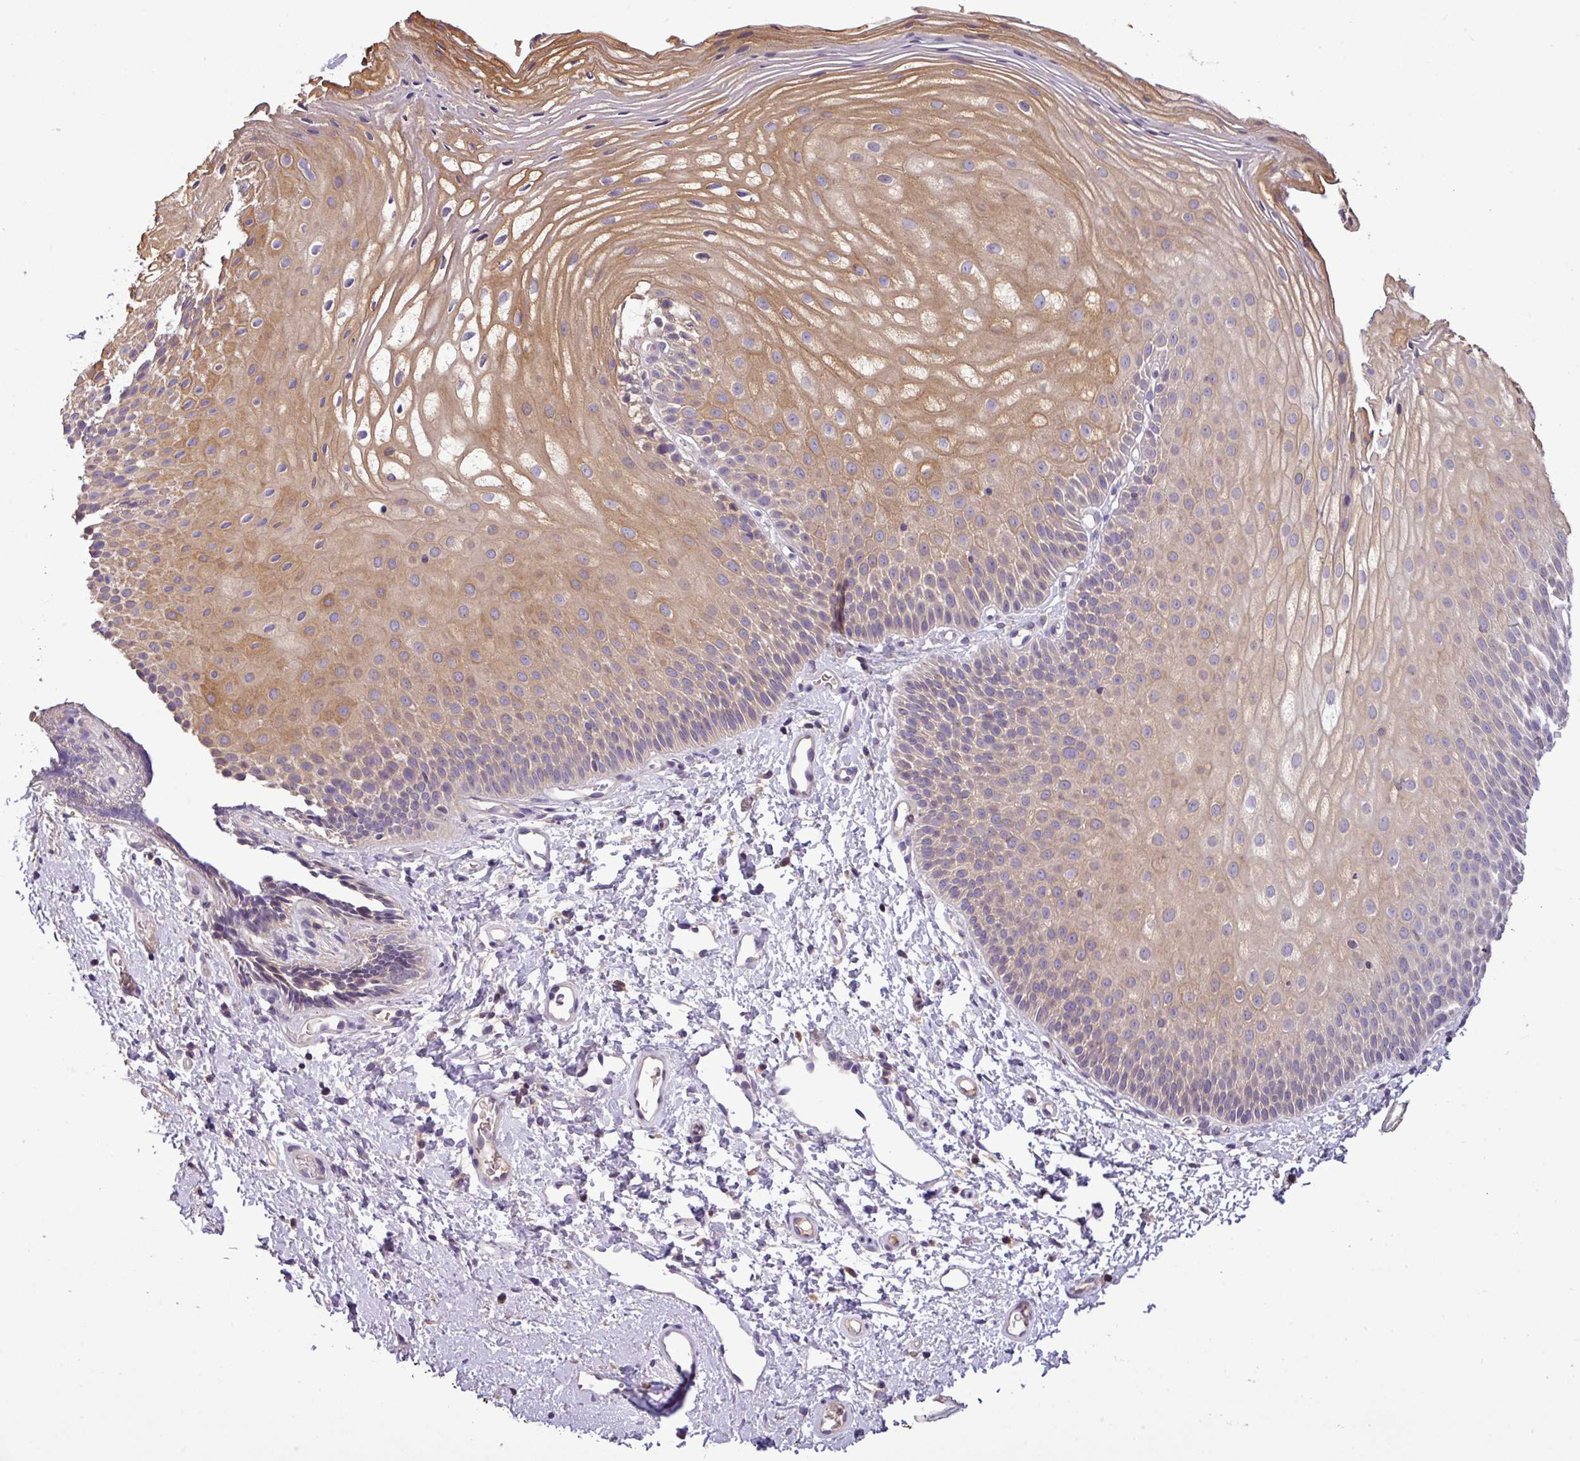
{"staining": {"intensity": "moderate", "quantity": "<25%", "location": "cytoplasmic/membranous"}, "tissue": "skin", "cell_type": "Epidermal cells", "image_type": "normal", "snomed": [{"axis": "morphology", "description": "Normal tissue, NOS"}, {"axis": "topography", "description": "Anal"}], "caption": "Protein staining of unremarkable skin reveals moderate cytoplasmic/membranous staining in about <25% of epidermal cells. The protein is stained brown, and the nuclei are stained in blue (DAB (3,3'-diaminobenzidine) IHC with brightfield microscopy, high magnification).", "gene": "TMEM62", "patient": {"sex": "female", "age": 40}}